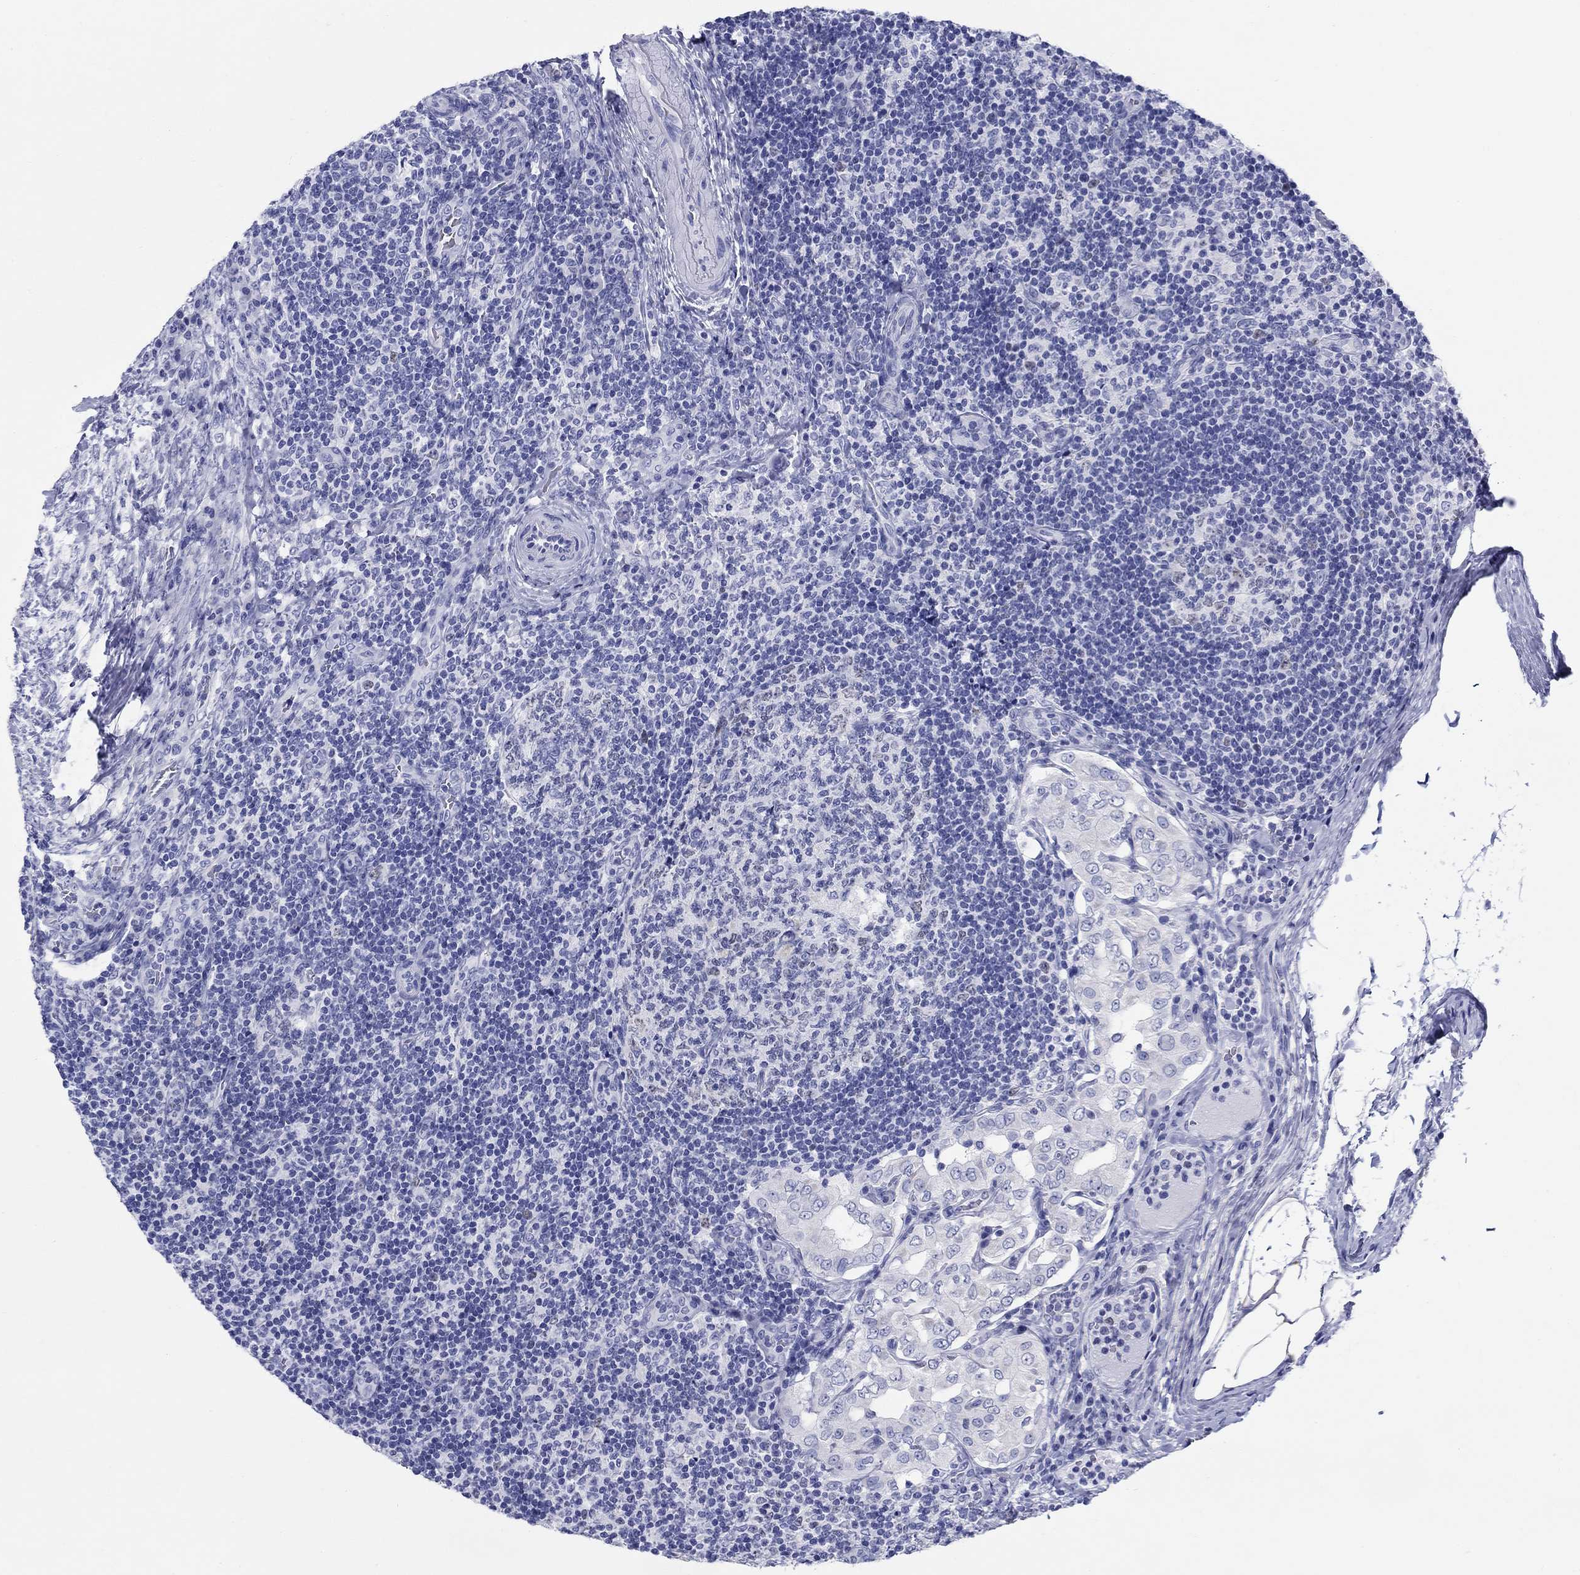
{"staining": {"intensity": "negative", "quantity": "none", "location": "none"}, "tissue": "thyroid cancer", "cell_type": "Tumor cells", "image_type": "cancer", "snomed": [{"axis": "morphology", "description": "Papillary adenocarcinoma, NOS"}, {"axis": "topography", "description": "Thyroid gland"}], "caption": "Tumor cells show no significant staining in papillary adenocarcinoma (thyroid). (Stains: DAB immunohistochemistry with hematoxylin counter stain, Microscopy: brightfield microscopy at high magnification).", "gene": "LAMP5", "patient": {"sex": "male", "age": 61}}